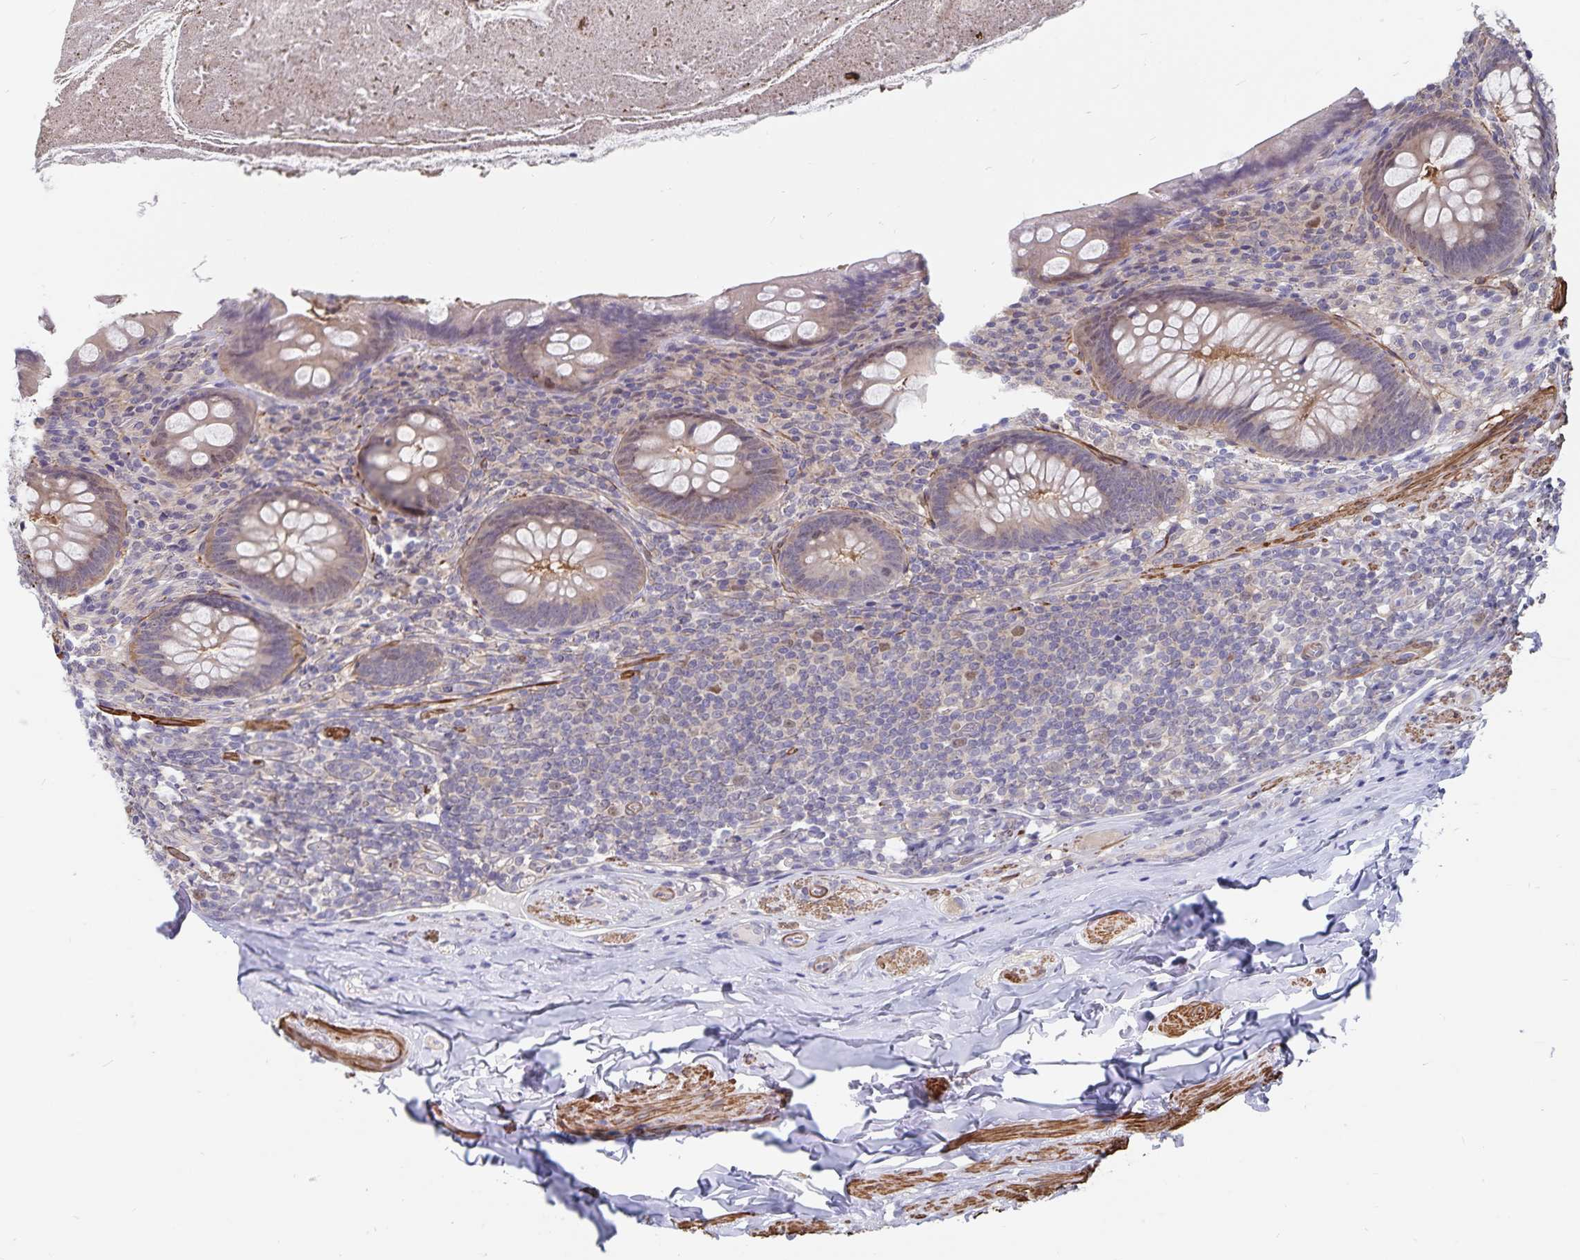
{"staining": {"intensity": "negative", "quantity": "none", "location": "none"}, "tissue": "appendix", "cell_type": "Glandular cells", "image_type": "normal", "snomed": [{"axis": "morphology", "description": "Normal tissue, NOS"}, {"axis": "topography", "description": "Appendix"}], "caption": "This photomicrograph is of unremarkable appendix stained with immunohistochemistry to label a protein in brown with the nuclei are counter-stained blue. There is no expression in glandular cells.", "gene": "BAG6", "patient": {"sex": "male", "age": 47}}